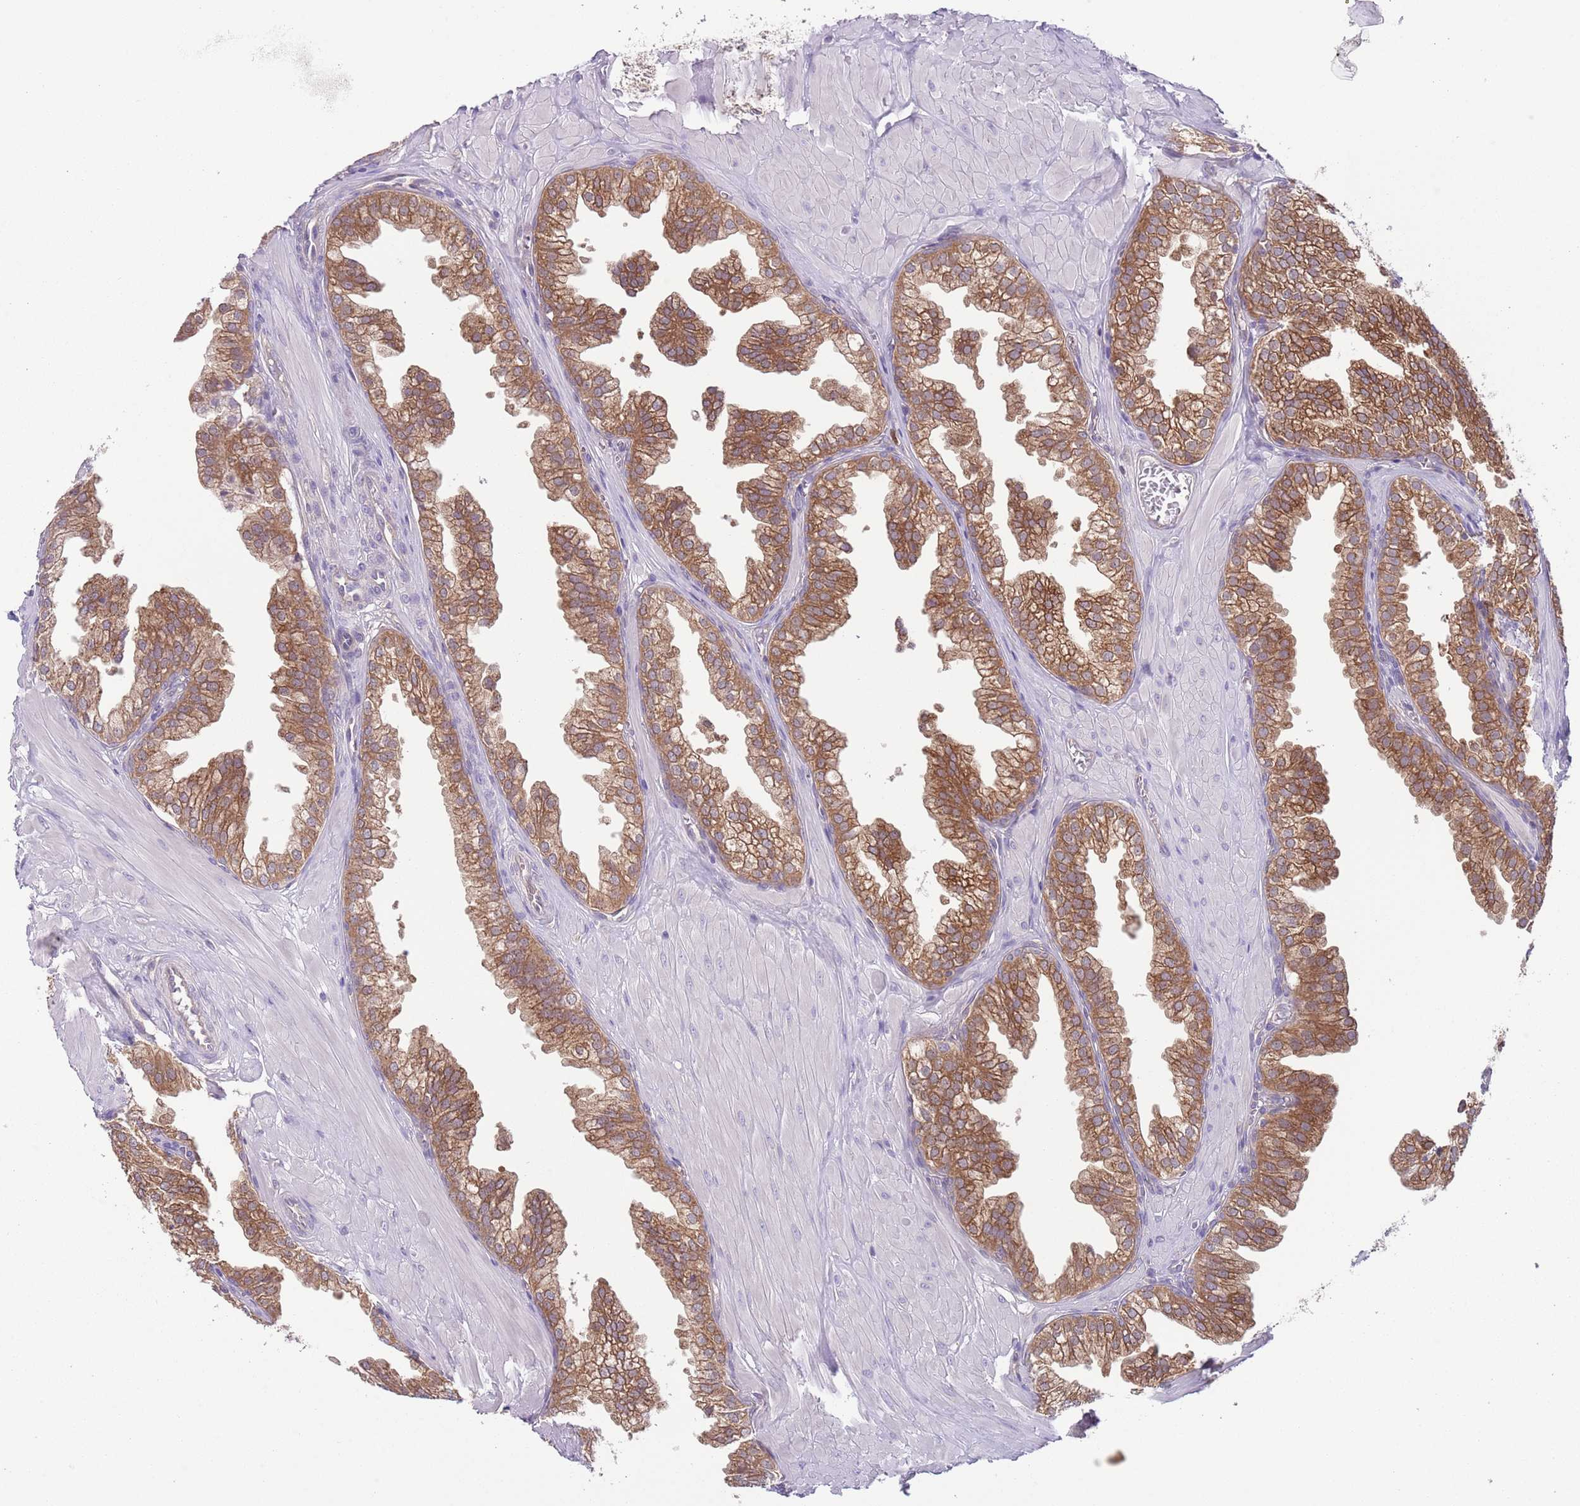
{"staining": {"intensity": "moderate", "quantity": ">75%", "location": "cytoplasmic/membranous"}, "tissue": "prostate", "cell_type": "Glandular cells", "image_type": "normal", "snomed": [{"axis": "morphology", "description": "Normal tissue, NOS"}, {"axis": "topography", "description": "Prostate"}, {"axis": "topography", "description": "Peripheral nerve tissue"}], "caption": "Protein expression analysis of benign prostate exhibits moderate cytoplasmic/membranous staining in about >75% of glandular cells.", "gene": "COPE", "patient": {"sex": "male", "age": 55}}